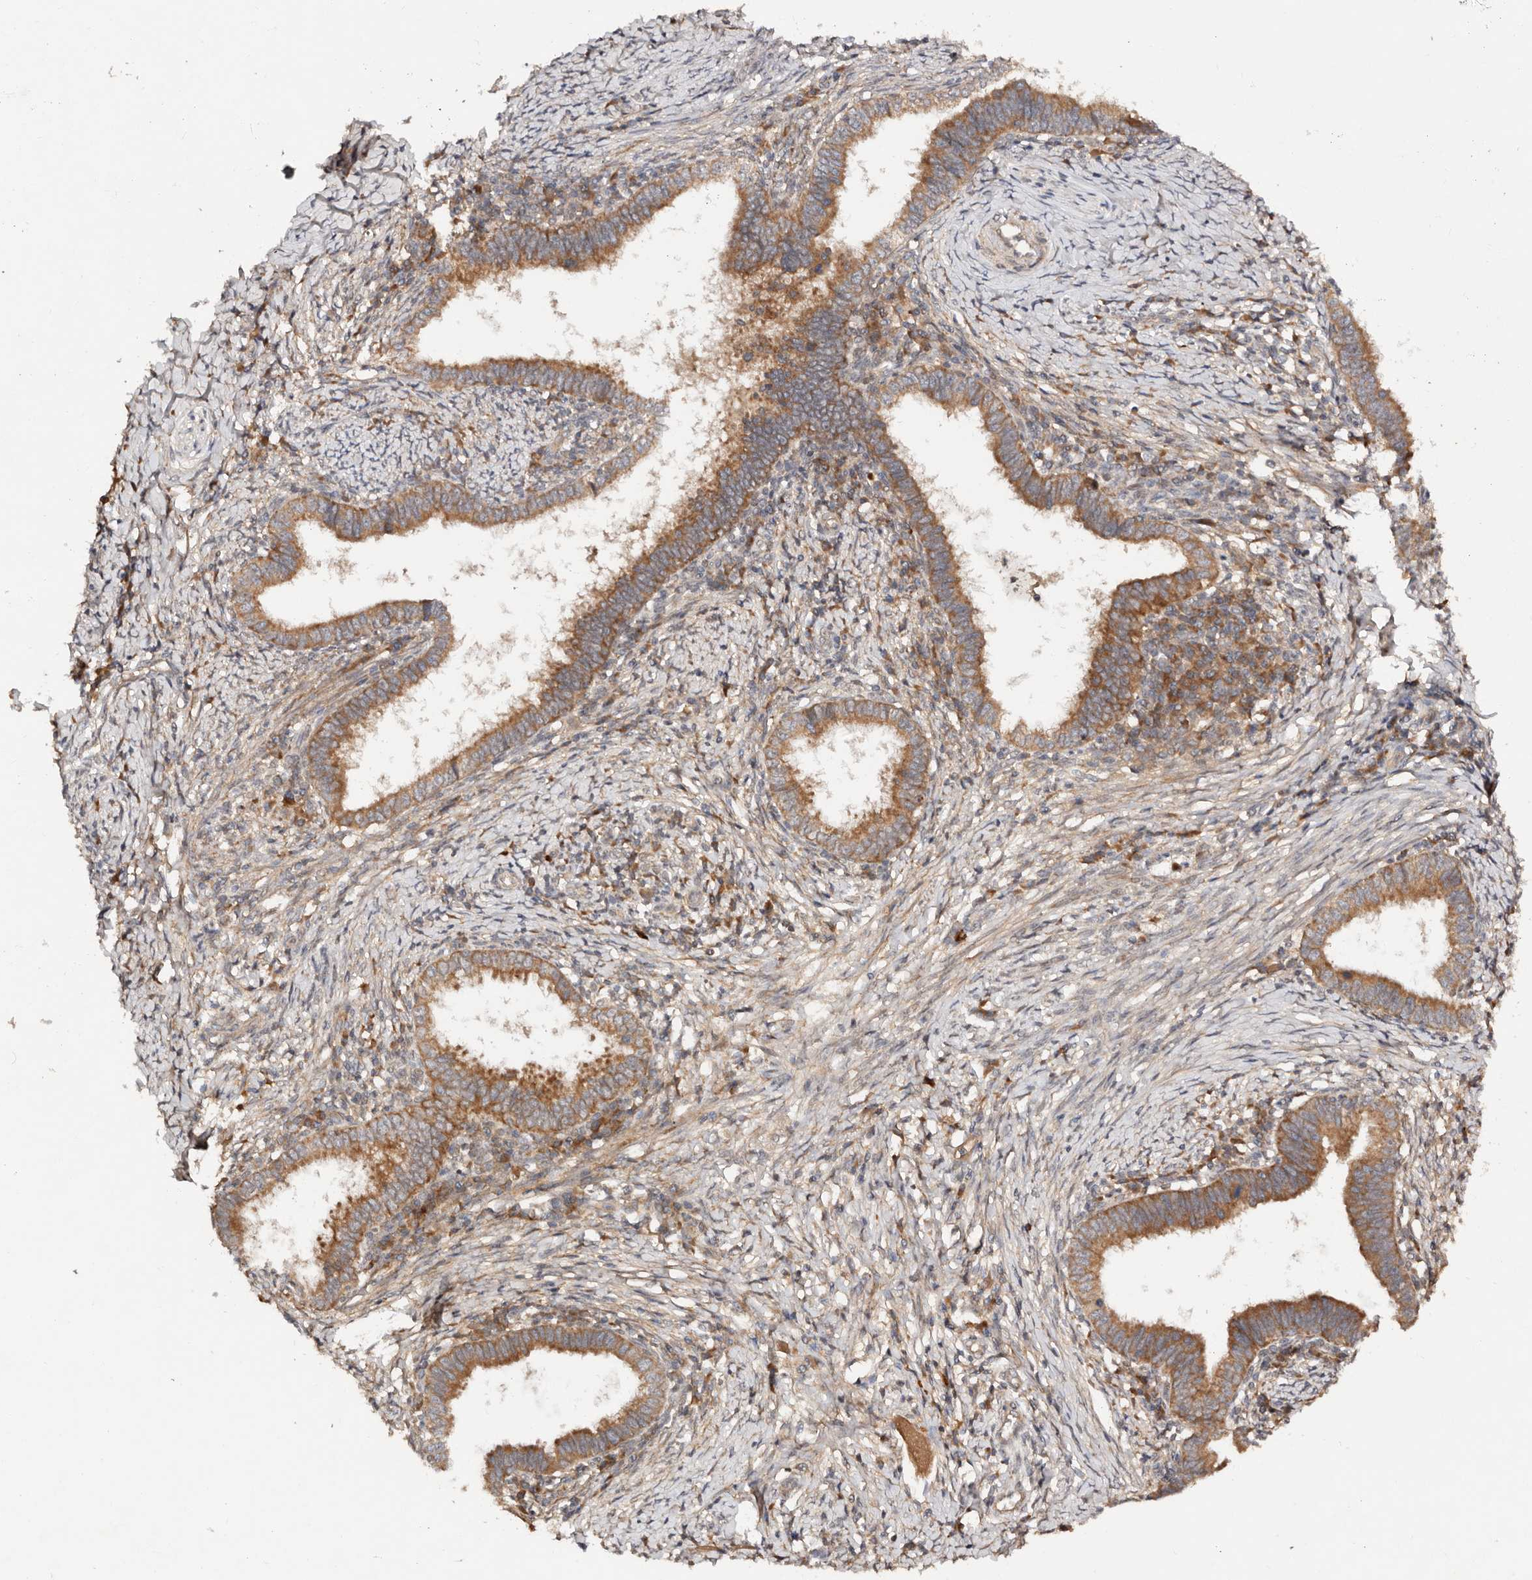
{"staining": {"intensity": "moderate", "quantity": ">75%", "location": "cytoplasmic/membranous"}, "tissue": "cervical cancer", "cell_type": "Tumor cells", "image_type": "cancer", "snomed": [{"axis": "morphology", "description": "Adenocarcinoma, NOS"}, {"axis": "topography", "description": "Cervix"}], "caption": "Cervical adenocarcinoma stained with DAB (3,3'-diaminobenzidine) immunohistochemistry (IHC) reveals medium levels of moderate cytoplasmic/membranous expression in approximately >75% of tumor cells.", "gene": "DENND11", "patient": {"sex": "female", "age": 36}}